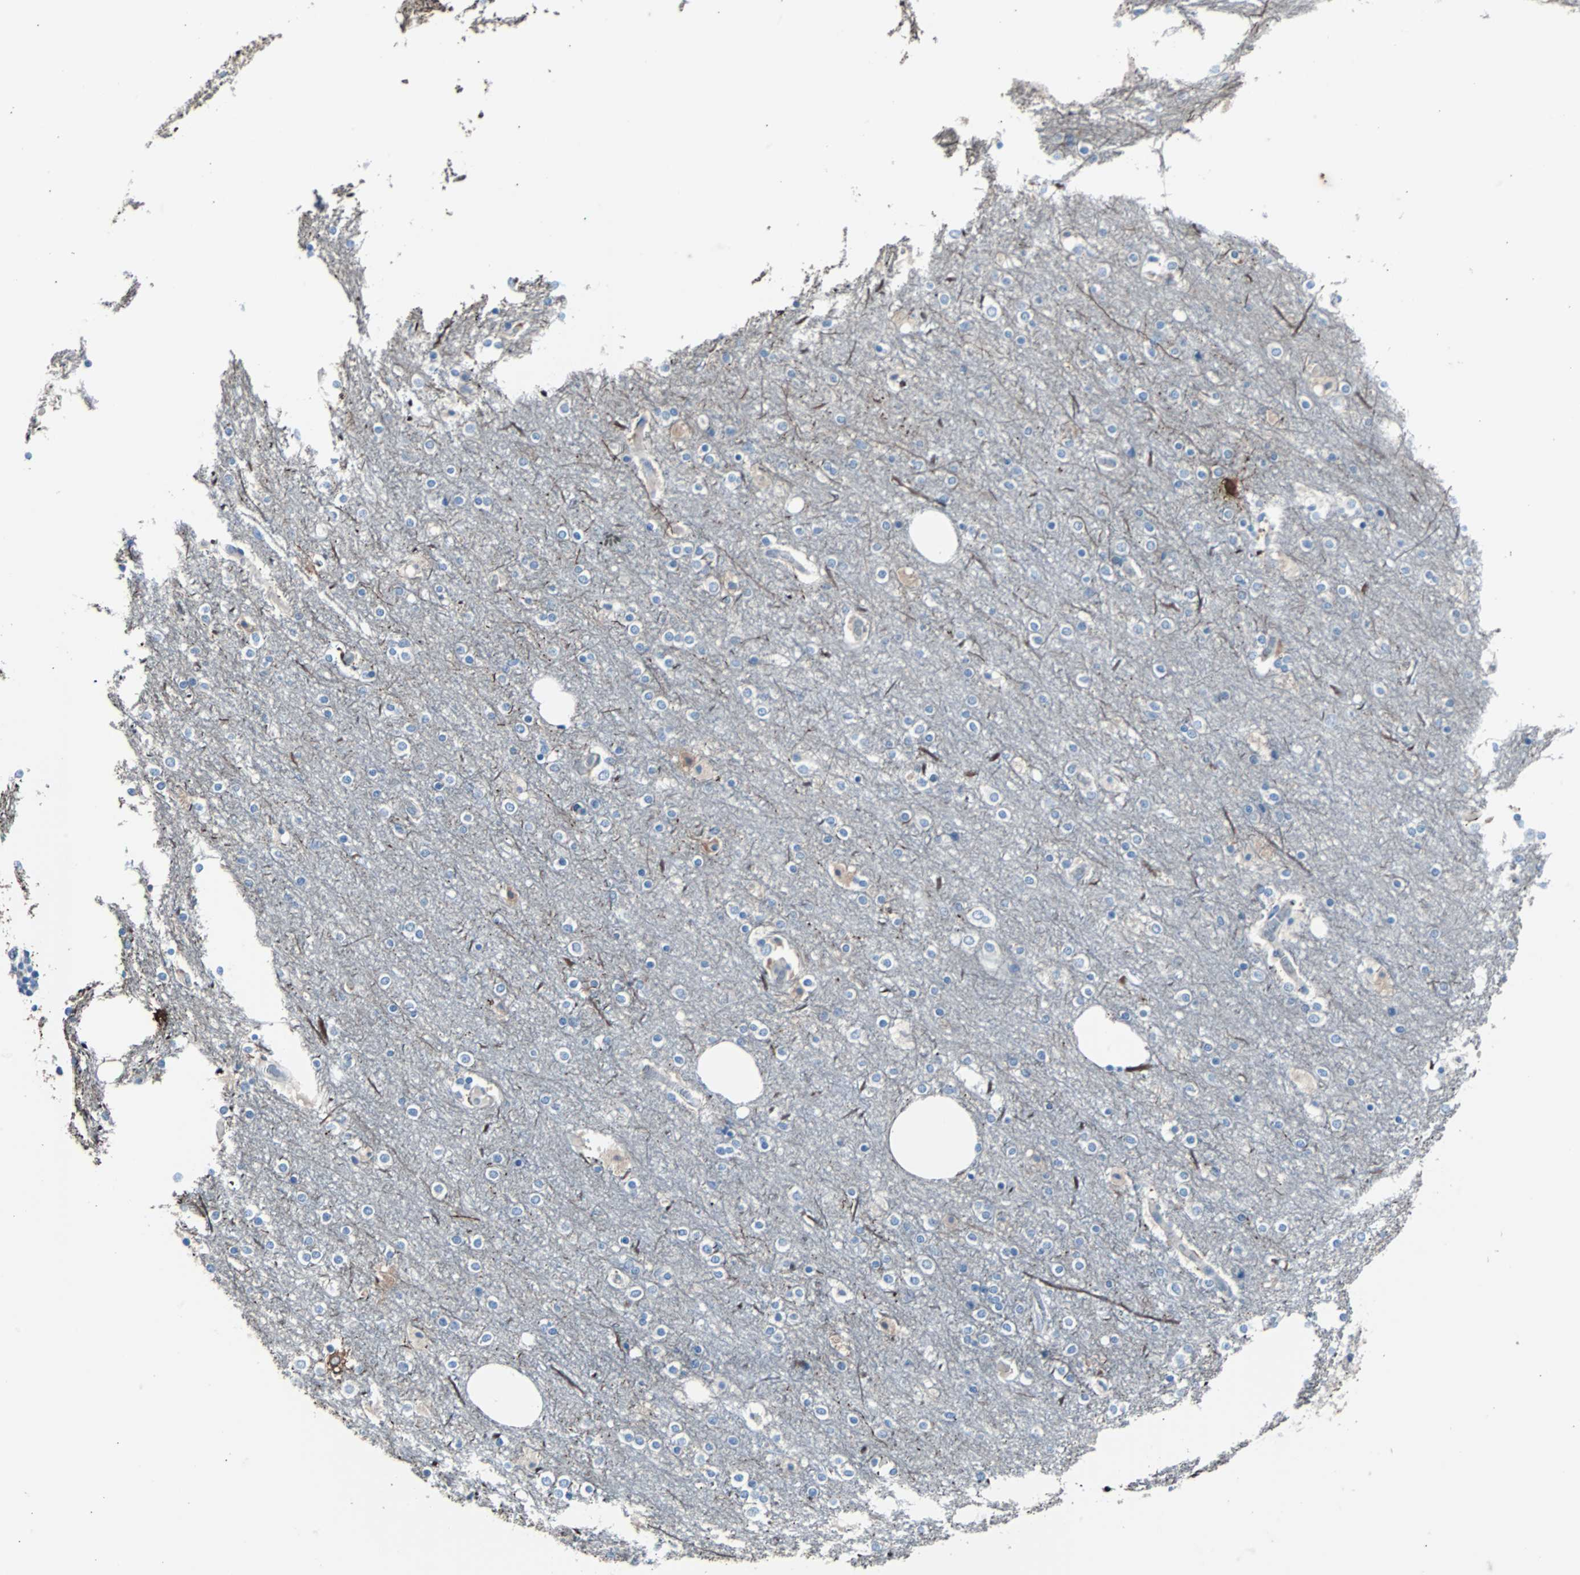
{"staining": {"intensity": "negative", "quantity": "none", "location": "none"}, "tissue": "cerebral cortex", "cell_type": "Endothelial cells", "image_type": "normal", "snomed": [{"axis": "morphology", "description": "Normal tissue, NOS"}, {"axis": "topography", "description": "Cerebral cortex"}], "caption": "Endothelial cells show no significant positivity in benign cerebral cortex. Nuclei are stained in blue.", "gene": "KRT7", "patient": {"sex": "female", "age": 54}}